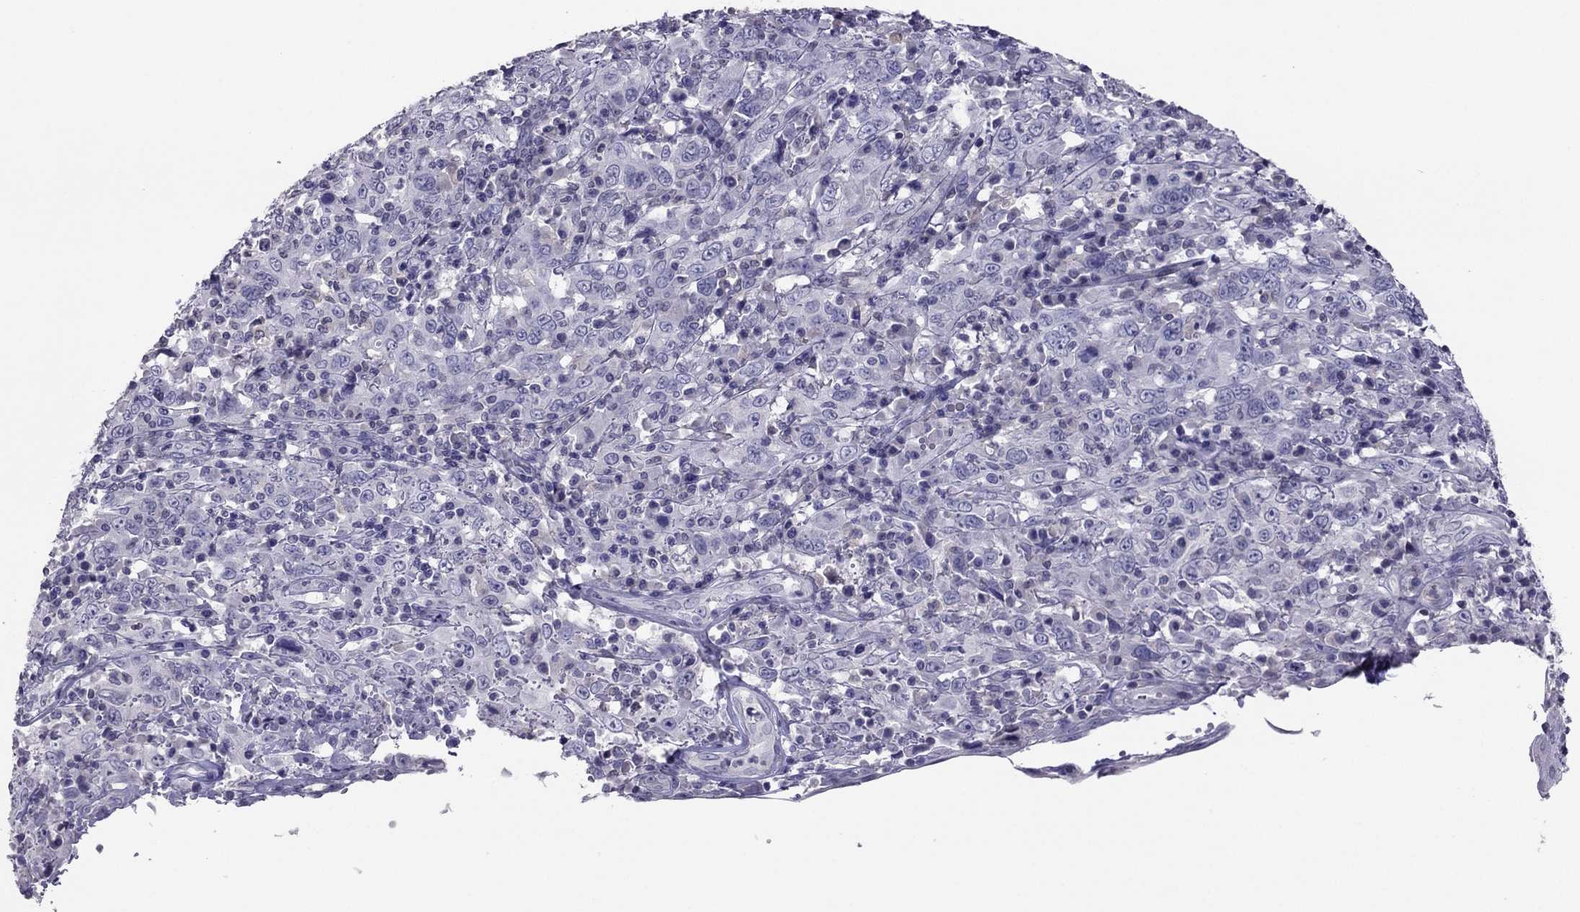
{"staining": {"intensity": "negative", "quantity": "none", "location": "none"}, "tissue": "cervical cancer", "cell_type": "Tumor cells", "image_type": "cancer", "snomed": [{"axis": "morphology", "description": "Squamous cell carcinoma, NOS"}, {"axis": "topography", "description": "Cervix"}], "caption": "Tumor cells show no significant protein positivity in squamous cell carcinoma (cervical). Nuclei are stained in blue.", "gene": "RGS8", "patient": {"sex": "female", "age": 46}}